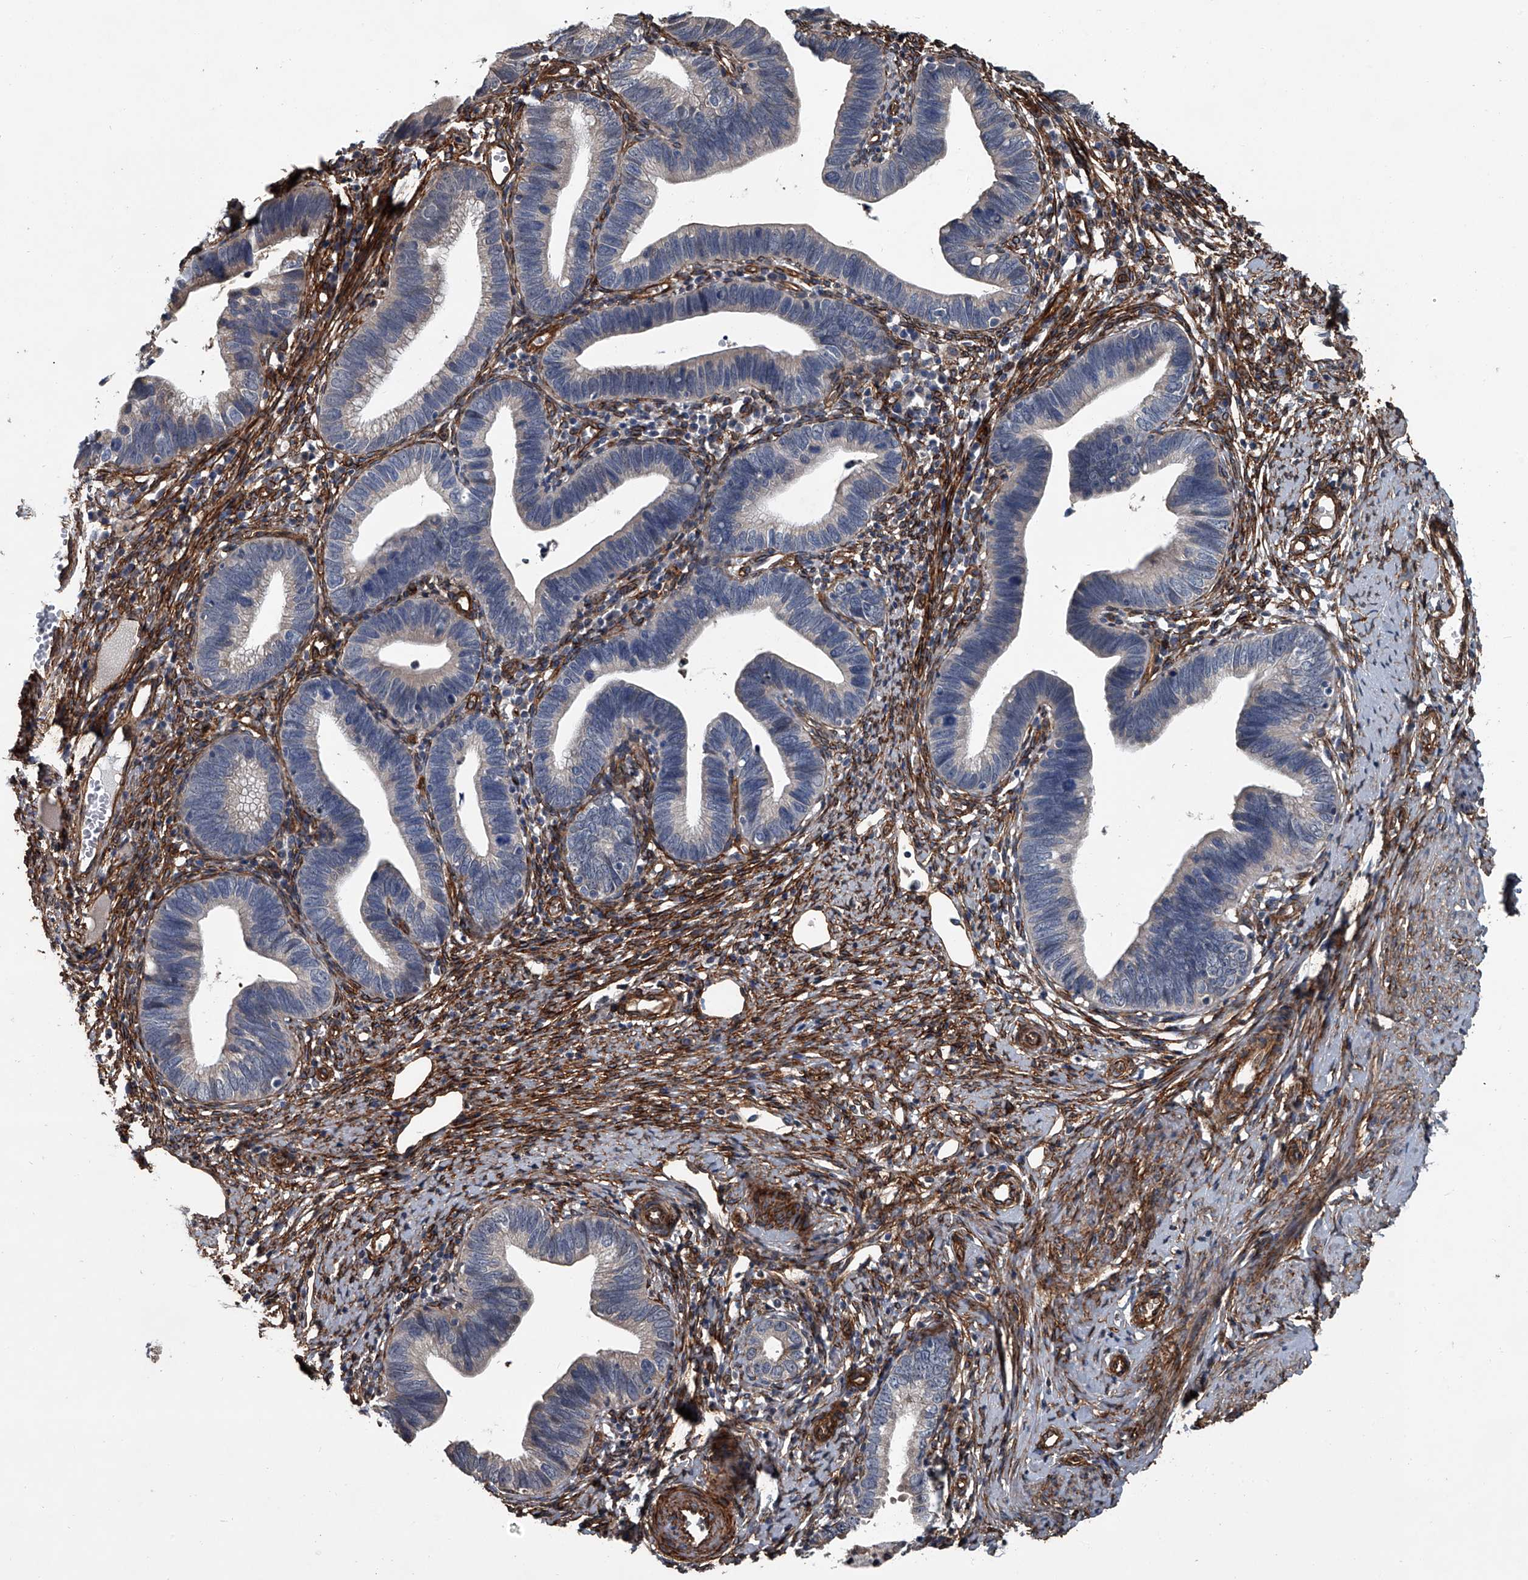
{"staining": {"intensity": "negative", "quantity": "none", "location": "none"}, "tissue": "cervical cancer", "cell_type": "Tumor cells", "image_type": "cancer", "snomed": [{"axis": "morphology", "description": "Adenocarcinoma, NOS"}, {"axis": "topography", "description": "Cervix"}], "caption": "Human cervical cancer stained for a protein using immunohistochemistry (IHC) reveals no staining in tumor cells.", "gene": "LDLRAD2", "patient": {"sex": "female", "age": 36}}